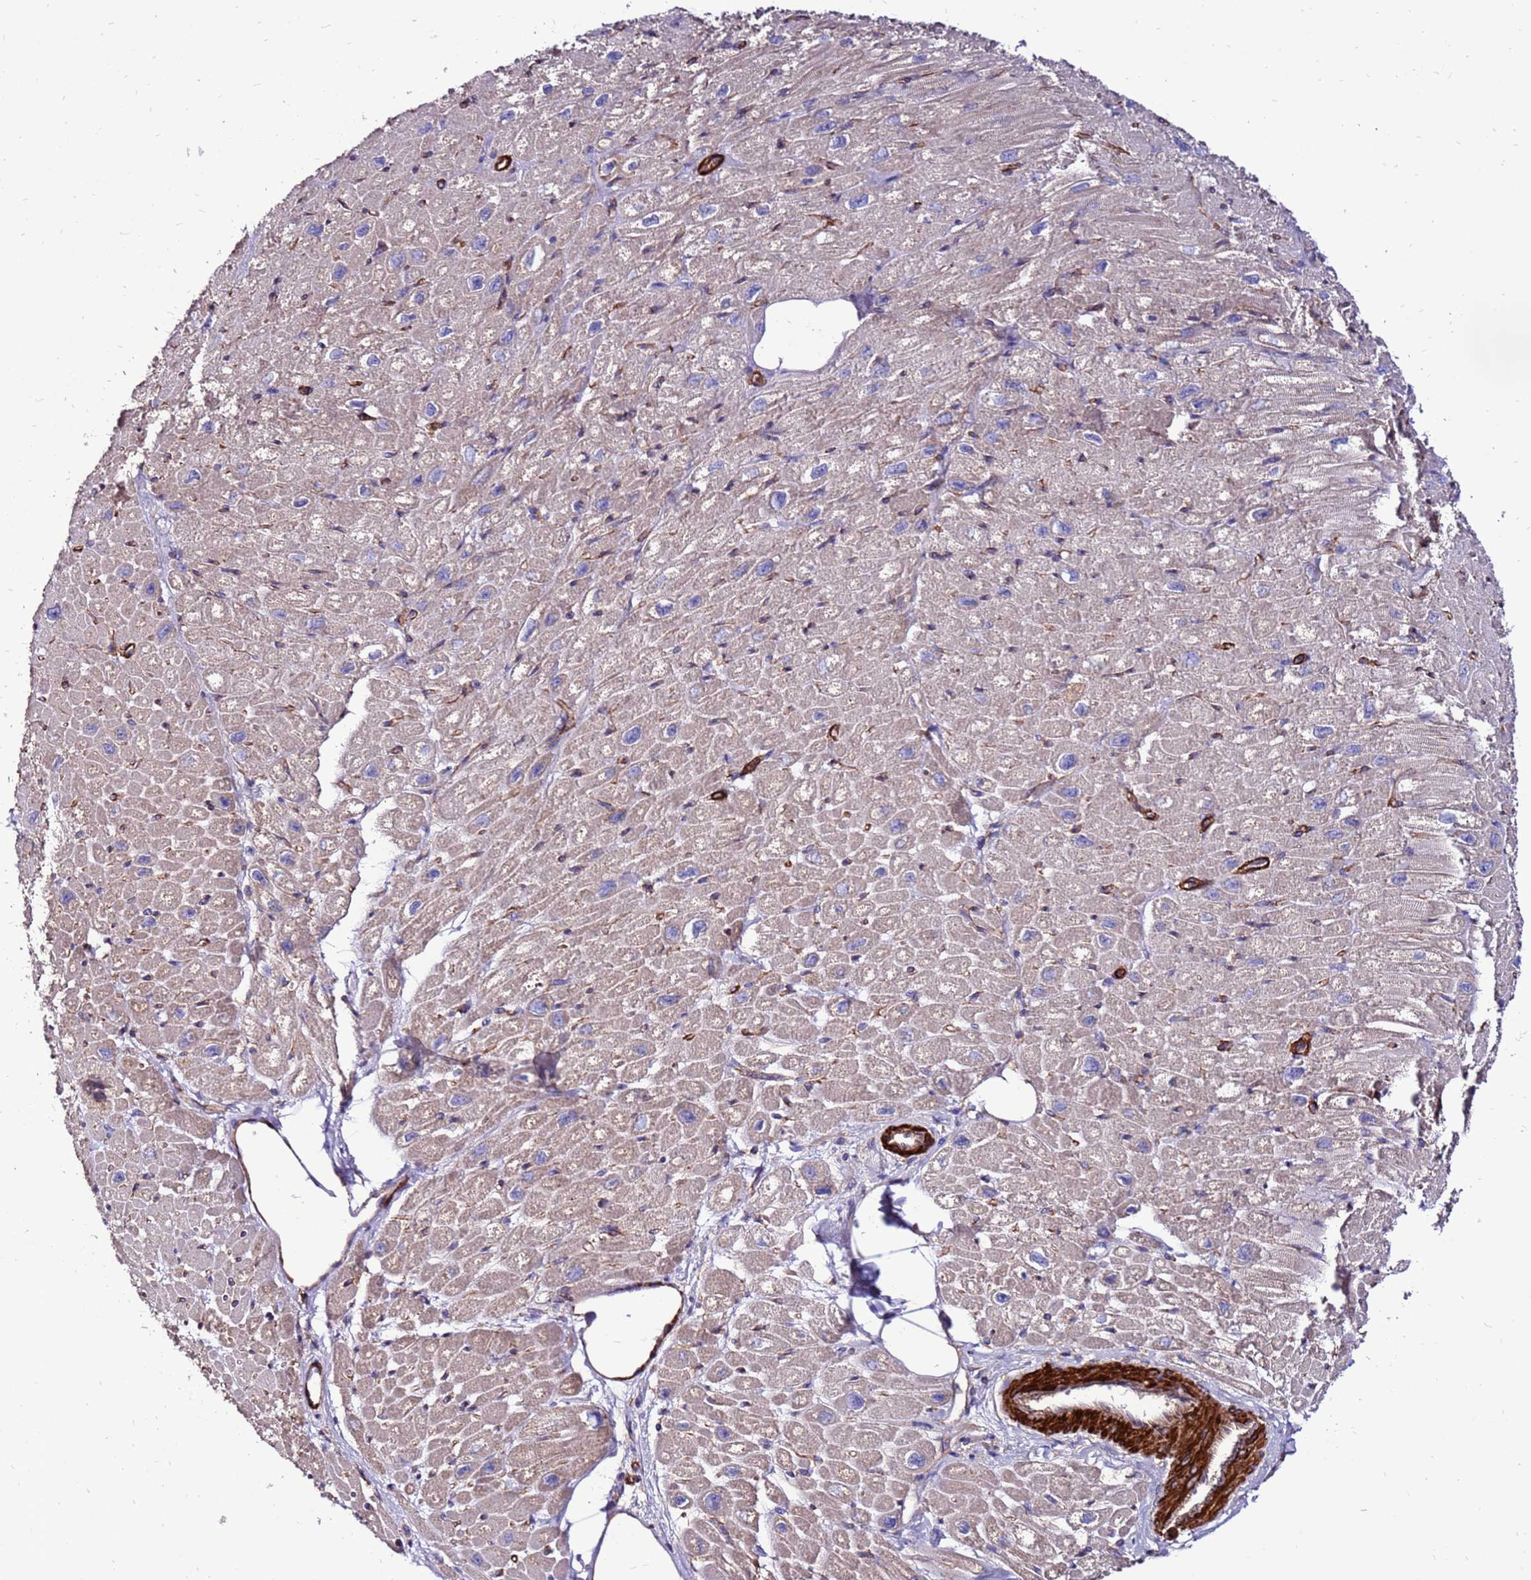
{"staining": {"intensity": "weak", "quantity": ">75%", "location": "cytoplasmic/membranous"}, "tissue": "heart muscle", "cell_type": "Cardiomyocytes", "image_type": "normal", "snomed": [{"axis": "morphology", "description": "Normal tissue, NOS"}, {"axis": "topography", "description": "Heart"}], "caption": "Brown immunohistochemical staining in unremarkable human heart muscle reveals weak cytoplasmic/membranous expression in about >75% of cardiomyocytes. Immunohistochemistry (ihc) stains the protein of interest in brown and the nuclei are stained blue.", "gene": "EI24", "patient": {"sex": "male", "age": 50}}